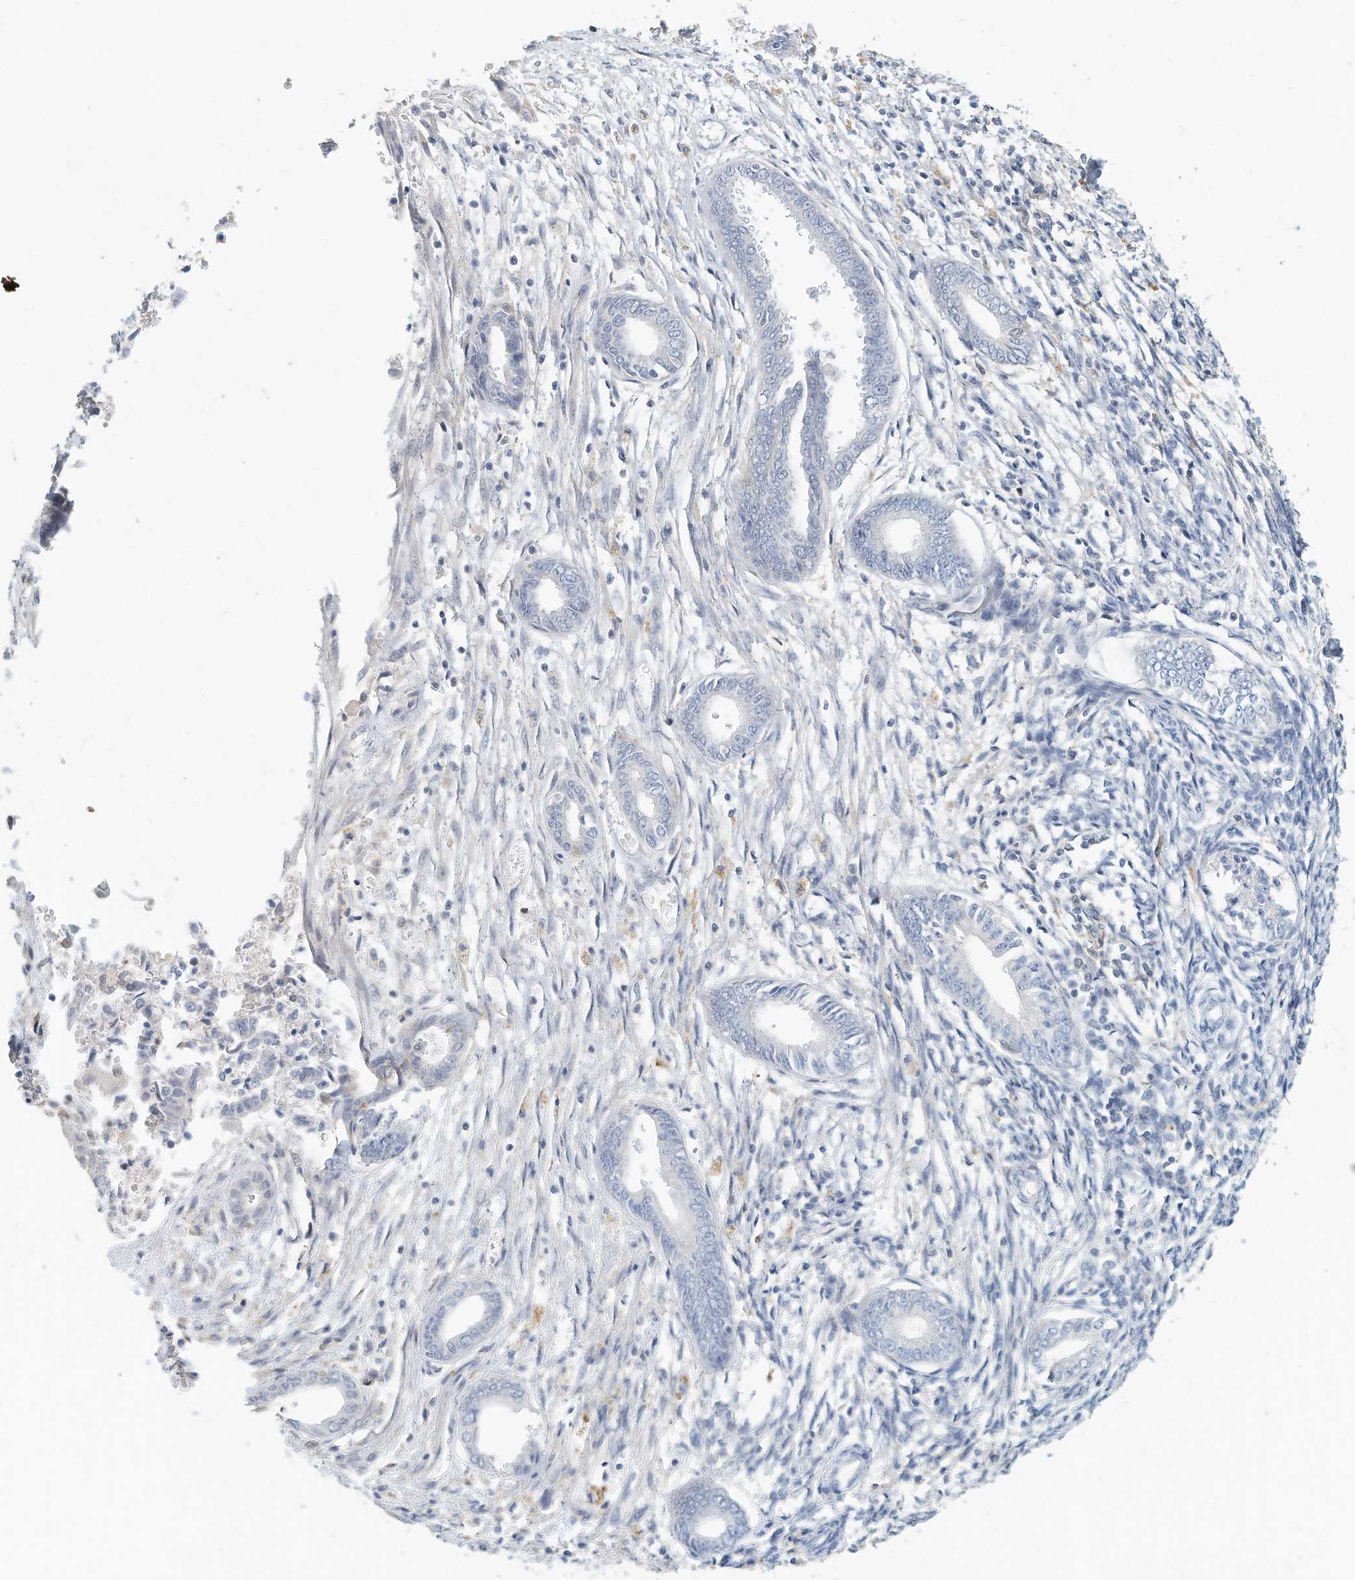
{"staining": {"intensity": "negative", "quantity": "none", "location": "none"}, "tissue": "endometrium", "cell_type": "Cells in endometrial stroma", "image_type": "normal", "snomed": [{"axis": "morphology", "description": "Normal tissue, NOS"}, {"axis": "topography", "description": "Endometrium"}], "caption": "Immunohistochemistry (IHC) micrograph of benign human endometrium stained for a protein (brown), which displays no expression in cells in endometrial stroma.", "gene": "MICAL1", "patient": {"sex": "female", "age": 56}}